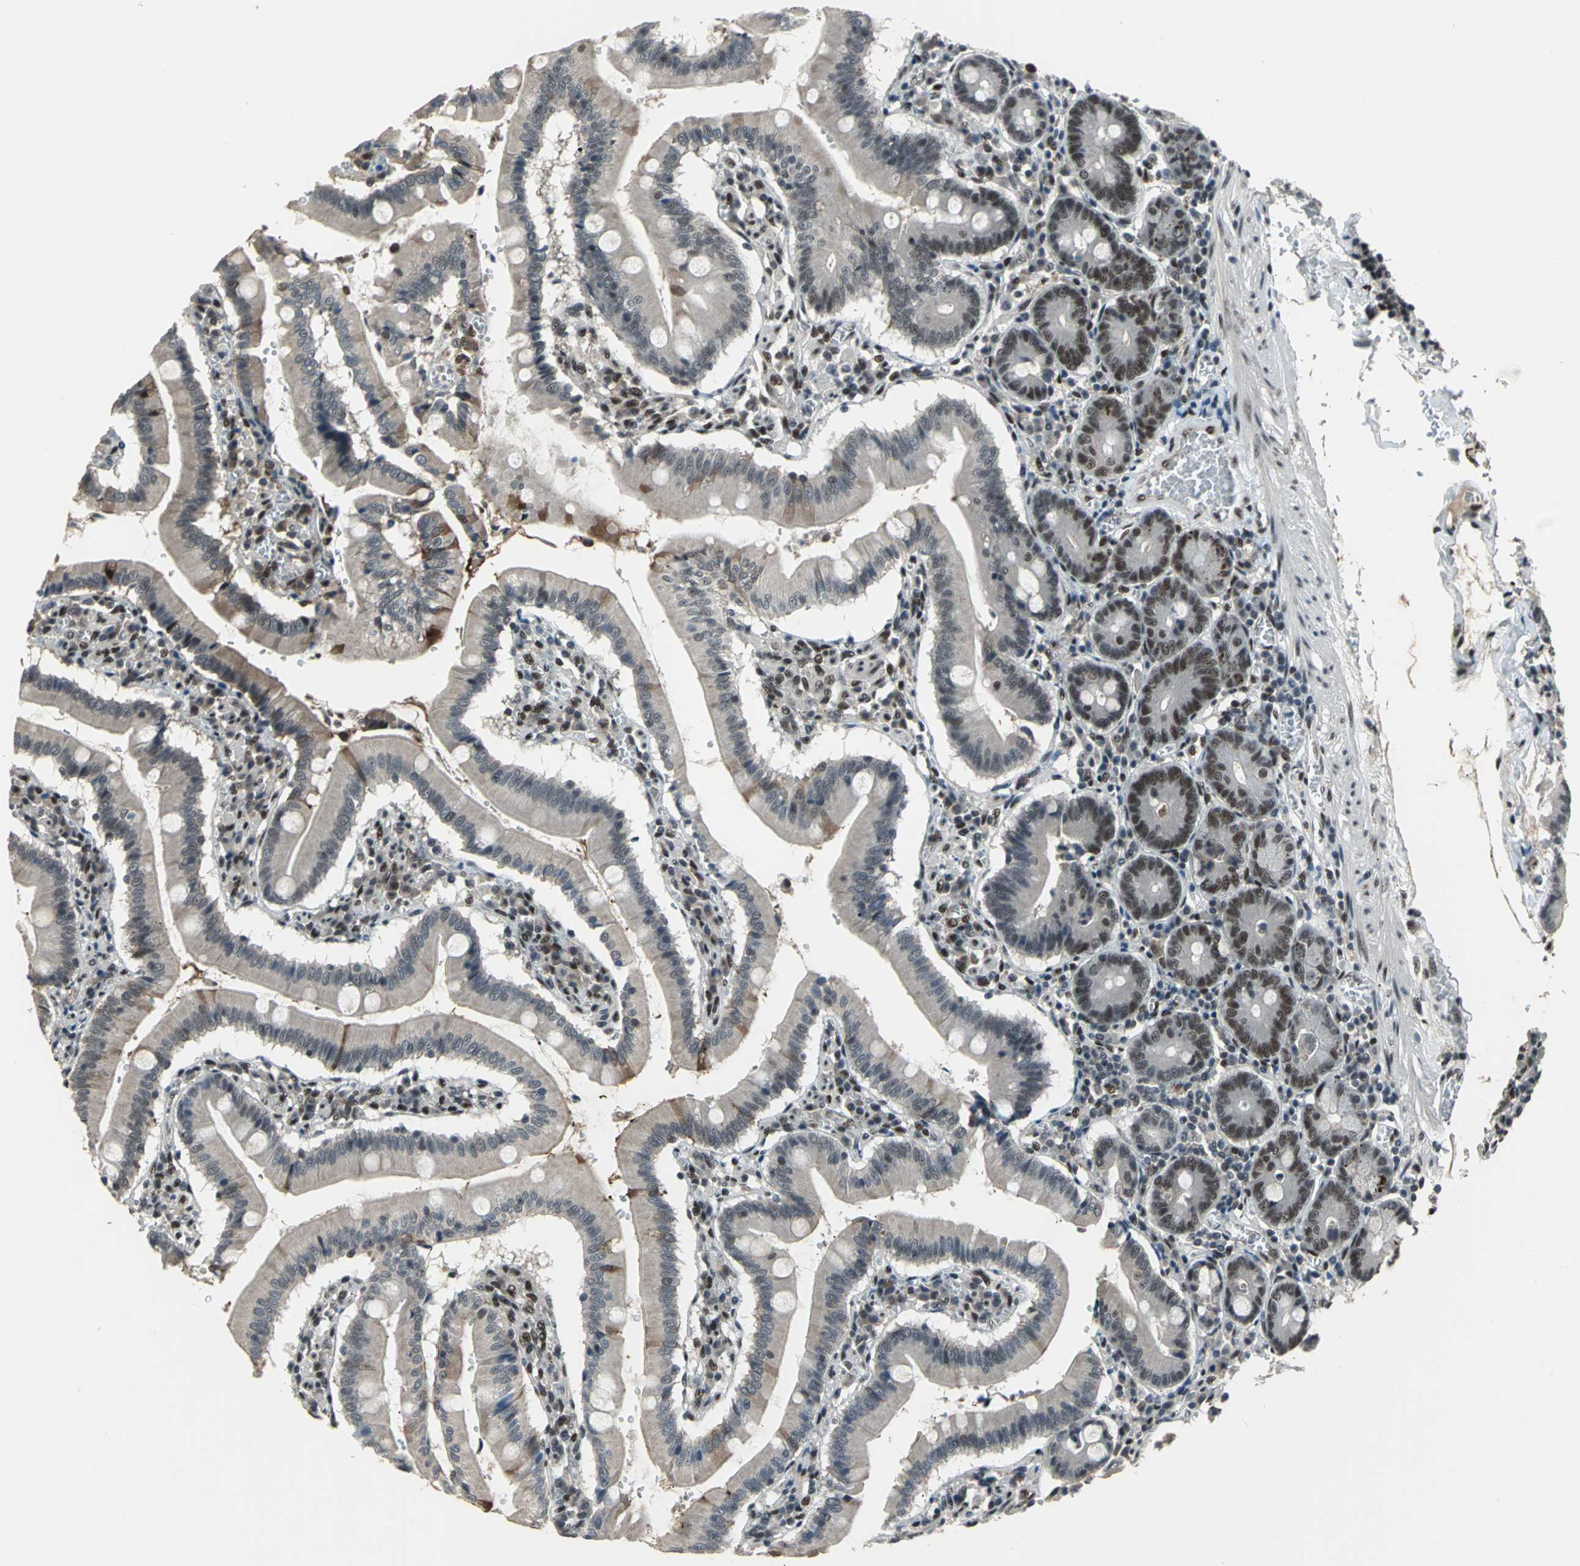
{"staining": {"intensity": "moderate", "quantity": "25%-75%", "location": "cytoplasmic/membranous,nuclear"}, "tissue": "small intestine", "cell_type": "Glandular cells", "image_type": "normal", "snomed": [{"axis": "morphology", "description": "Normal tissue, NOS"}, {"axis": "topography", "description": "Small intestine"}], "caption": "DAB immunohistochemical staining of normal small intestine reveals moderate cytoplasmic/membranous,nuclear protein positivity in approximately 25%-75% of glandular cells.", "gene": "ELF2", "patient": {"sex": "male", "age": 71}}